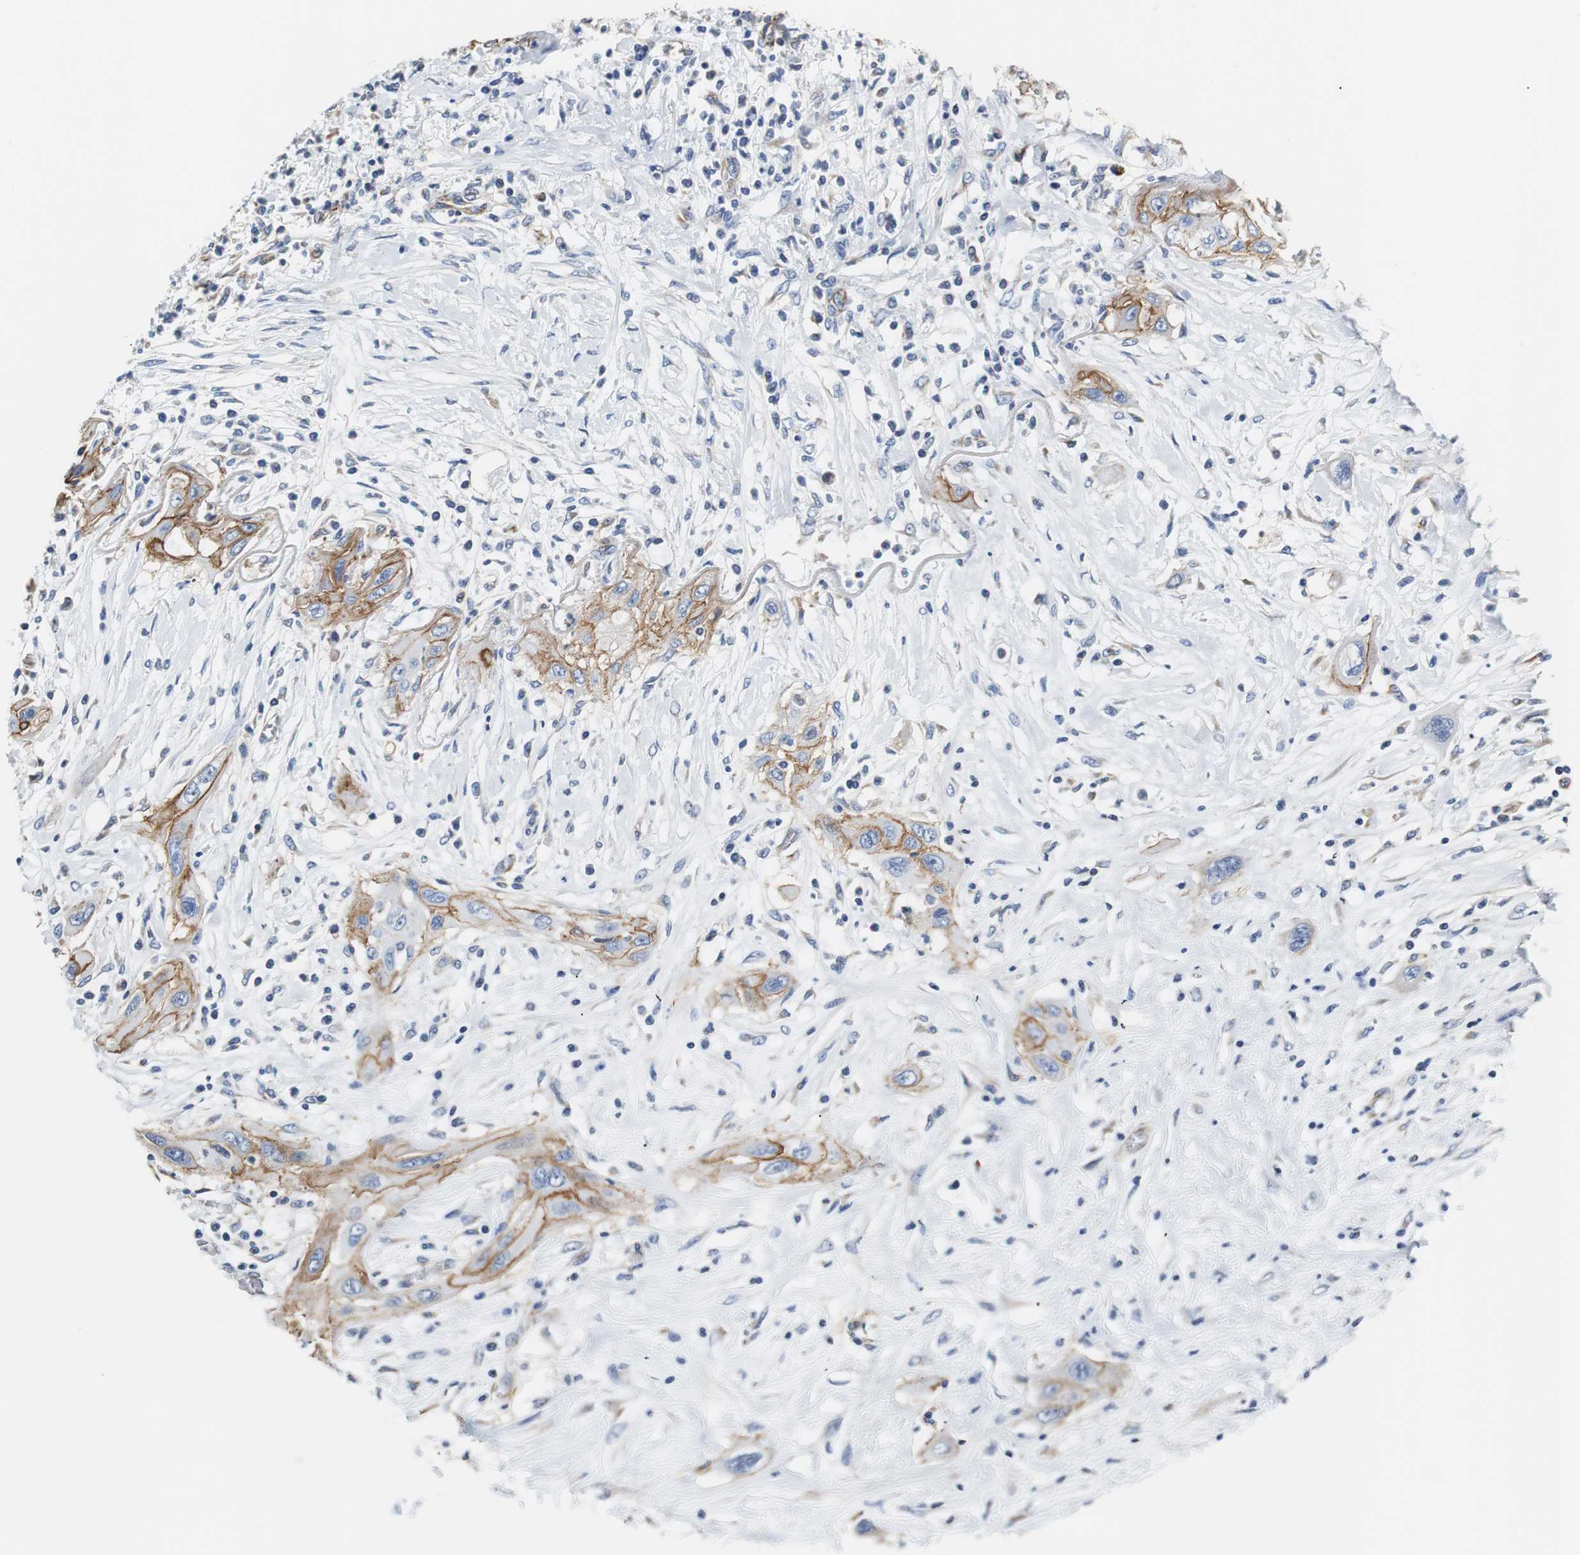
{"staining": {"intensity": "strong", "quantity": ">75%", "location": "cytoplasmic/membranous"}, "tissue": "lung cancer", "cell_type": "Tumor cells", "image_type": "cancer", "snomed": [{"axis": "morphology", "description": "Squamous cell carcinoma, NOS"}, {"axis": "topography", "description": "Lung"}], "caption": "Immunohistochemical staining of human squamous cell carcinoma (lung) shows high levels of strong cytoplasmic/membranous protein staining in about >75% of tumor cells. (DAB = brown stain, brightfield microscopy at high magnification).", "gene": "PCK1", "patient": {"sex": "female", "age": 47}}